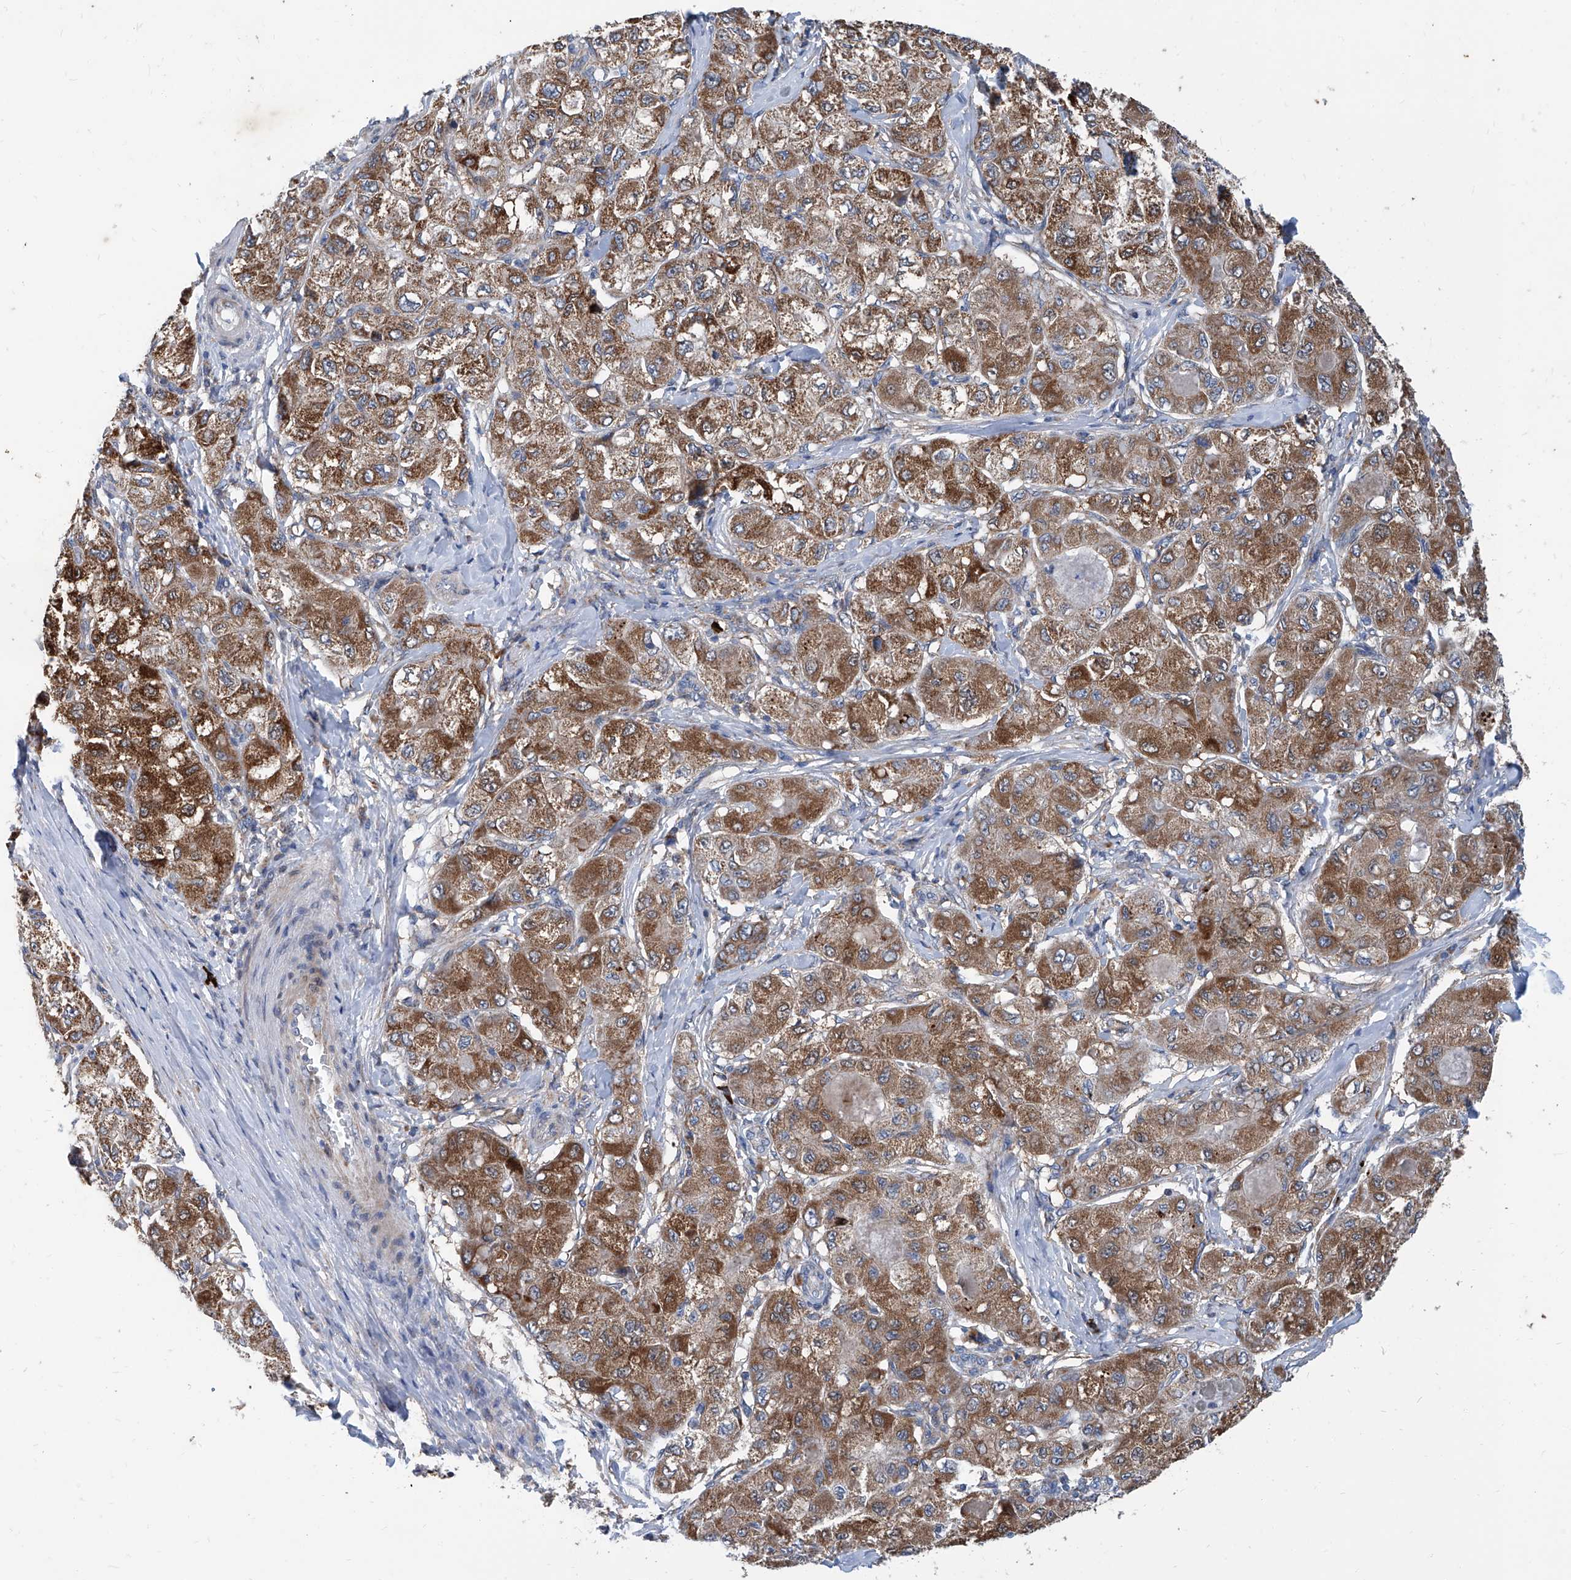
{"staining": {"intensity": "strong", "quantity": ">75%", "location": "cytoplasmic/membranous"}, "tissue": "liver cancer", "cell_type": "Tumor cells", "image_type": "cancer", "snomed": [{"axis": "morphology", "description": "Carcinoma, Hepatocellular, NOS"}, {"axis": "topography", "description": "Liver"}], "caption": "Liver cancer stained with IHC reveals strong cytoplasmic/membranous staining in approximately >75% of tumor cells. (brown staining indicates protein expression, while blue staining denotes nuclei).", "gene": "USP48", "patient": {"sex": "male", "age": 80}}